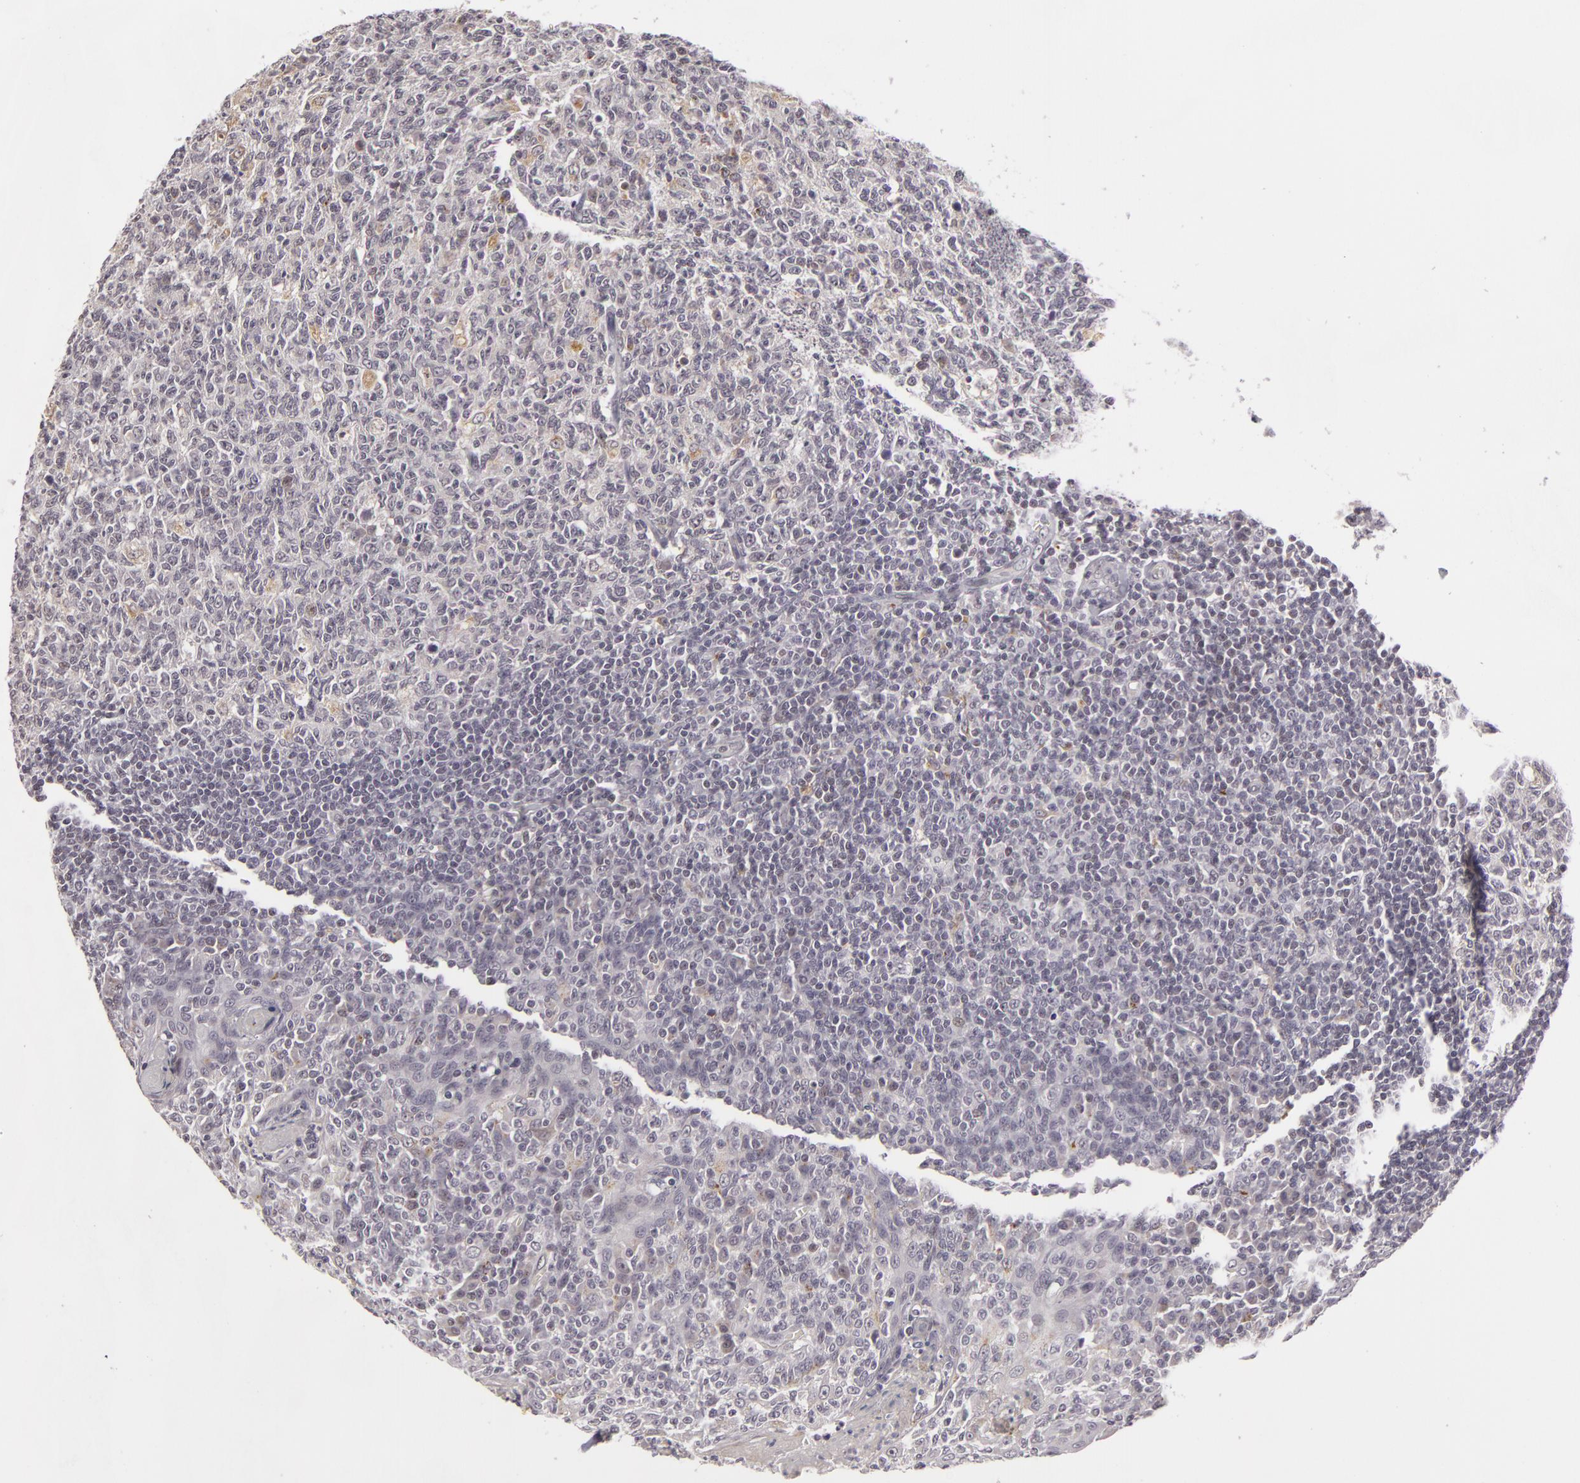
{"staining": {"intensity": "negative", "quantity": "none", "location": "none"}, "tissue": "tonsil", "cell_type": "Germinal center cells", "image_type": "normal", "snomed": [{"axis": "morphology", "description": "Normal tissue, NOS"}, {"axis": "topography", "description": "Tonsil"}], "caption": "Immunohistochemistry (IHC) histopathology image of benign tonsil stained for a protein (brown), which demonstrates no positivity in germinal center cells.", "gene": "RRP7A", "patient": {"sex": "male", "age": 6}}